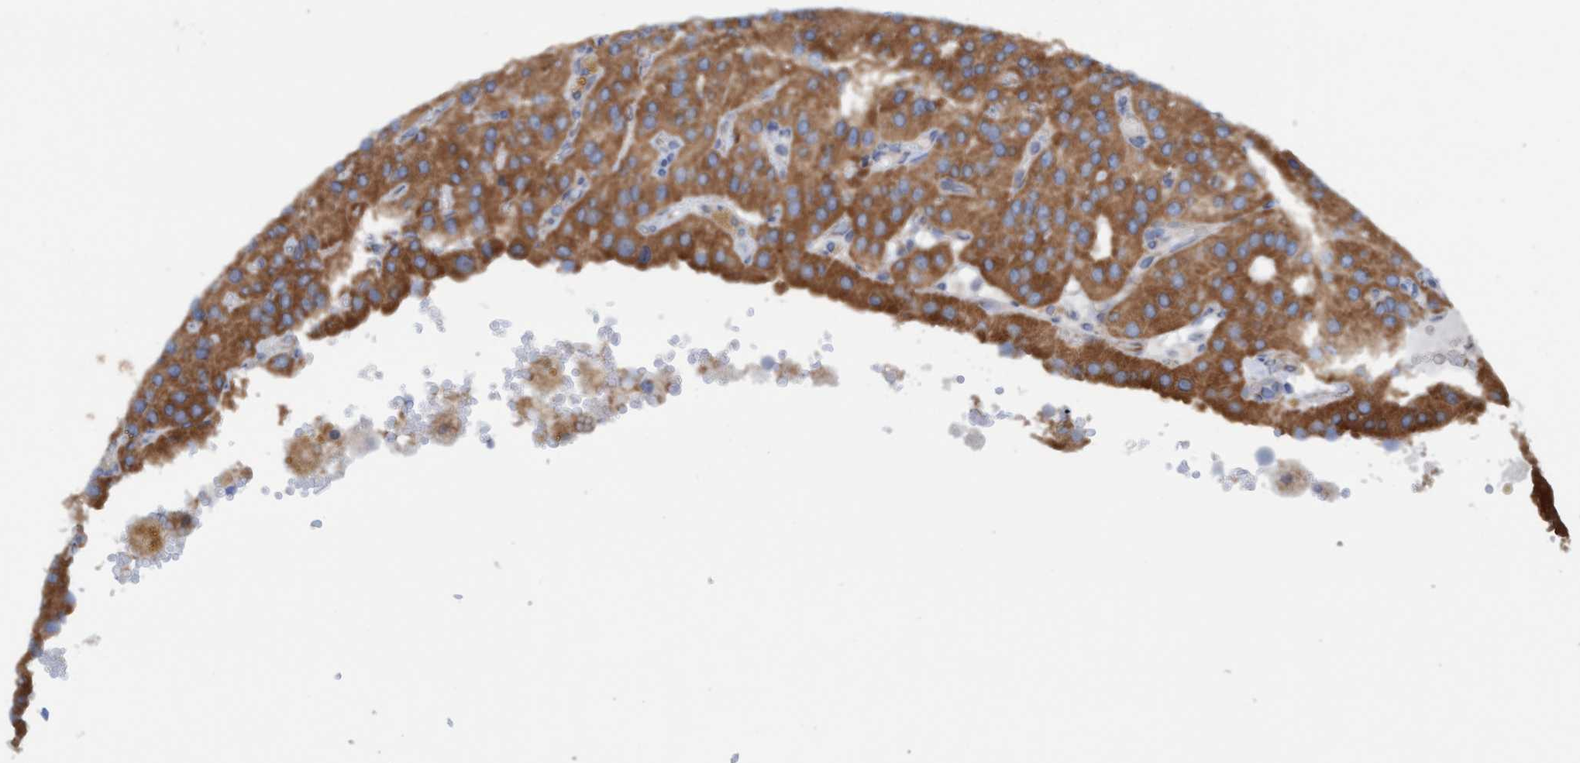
{"staining": {"intensity": "strong", "quantity": ">75%", "location": "cytoplasmic/membranous,nuclear"}, "tissue": "parathyroid gland", "cell_type": "Glandular cells", "image_type": "normal", "snomed": [{"axis": "morphology", "description": "Normal tissue, NOS"}, {"axis": "morphology", "description": "Adenoma, NOS"}, {"axis": "topography", "description": "Parathyroid gland"}], "caption": "A photomicrograph of human parathyroid gland stained for a protein reveals strong cytoplasmic/membranous,nuclear brown staining in glandular cells.", "gene": "ZNF566", "patient": {"sex": "female", "age": 86}}